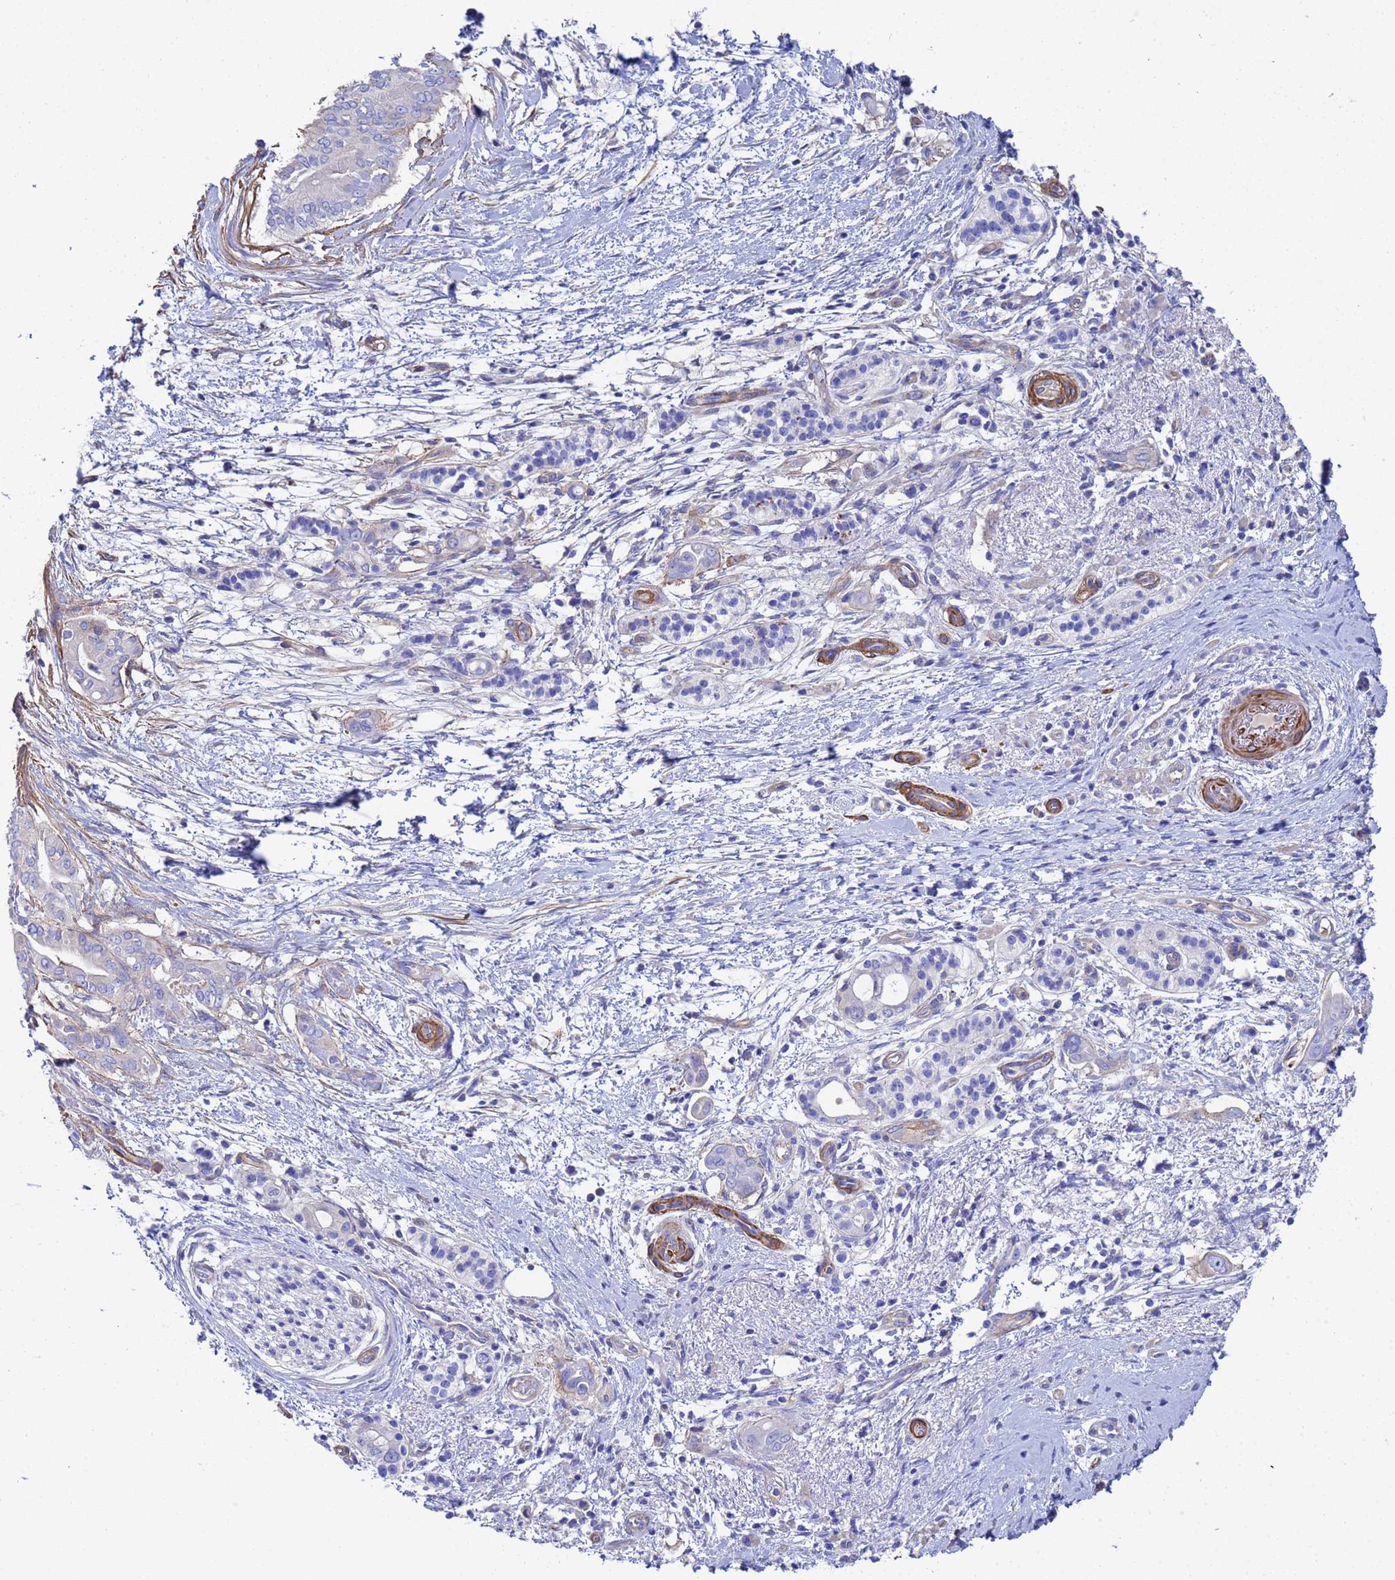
{"staining": {"intensity": "negative", "quantity": "none", "location": "none"}, "tissue": "pancreatic cancer", "cell_type": "Tumor cells", "image_type": "cancer", "snomed": [{"axis": "morphology", "description": "Adenocarcinoma, NOS"}, {"axis": "topography", "description": "Pancreas"}], "caption": "Micrograph shows no significant protein positivity in tumor cells of adenocarcinoma (pancreatic).", "gene": "CST4", "patient": {"sex": "male", "age": 71}}